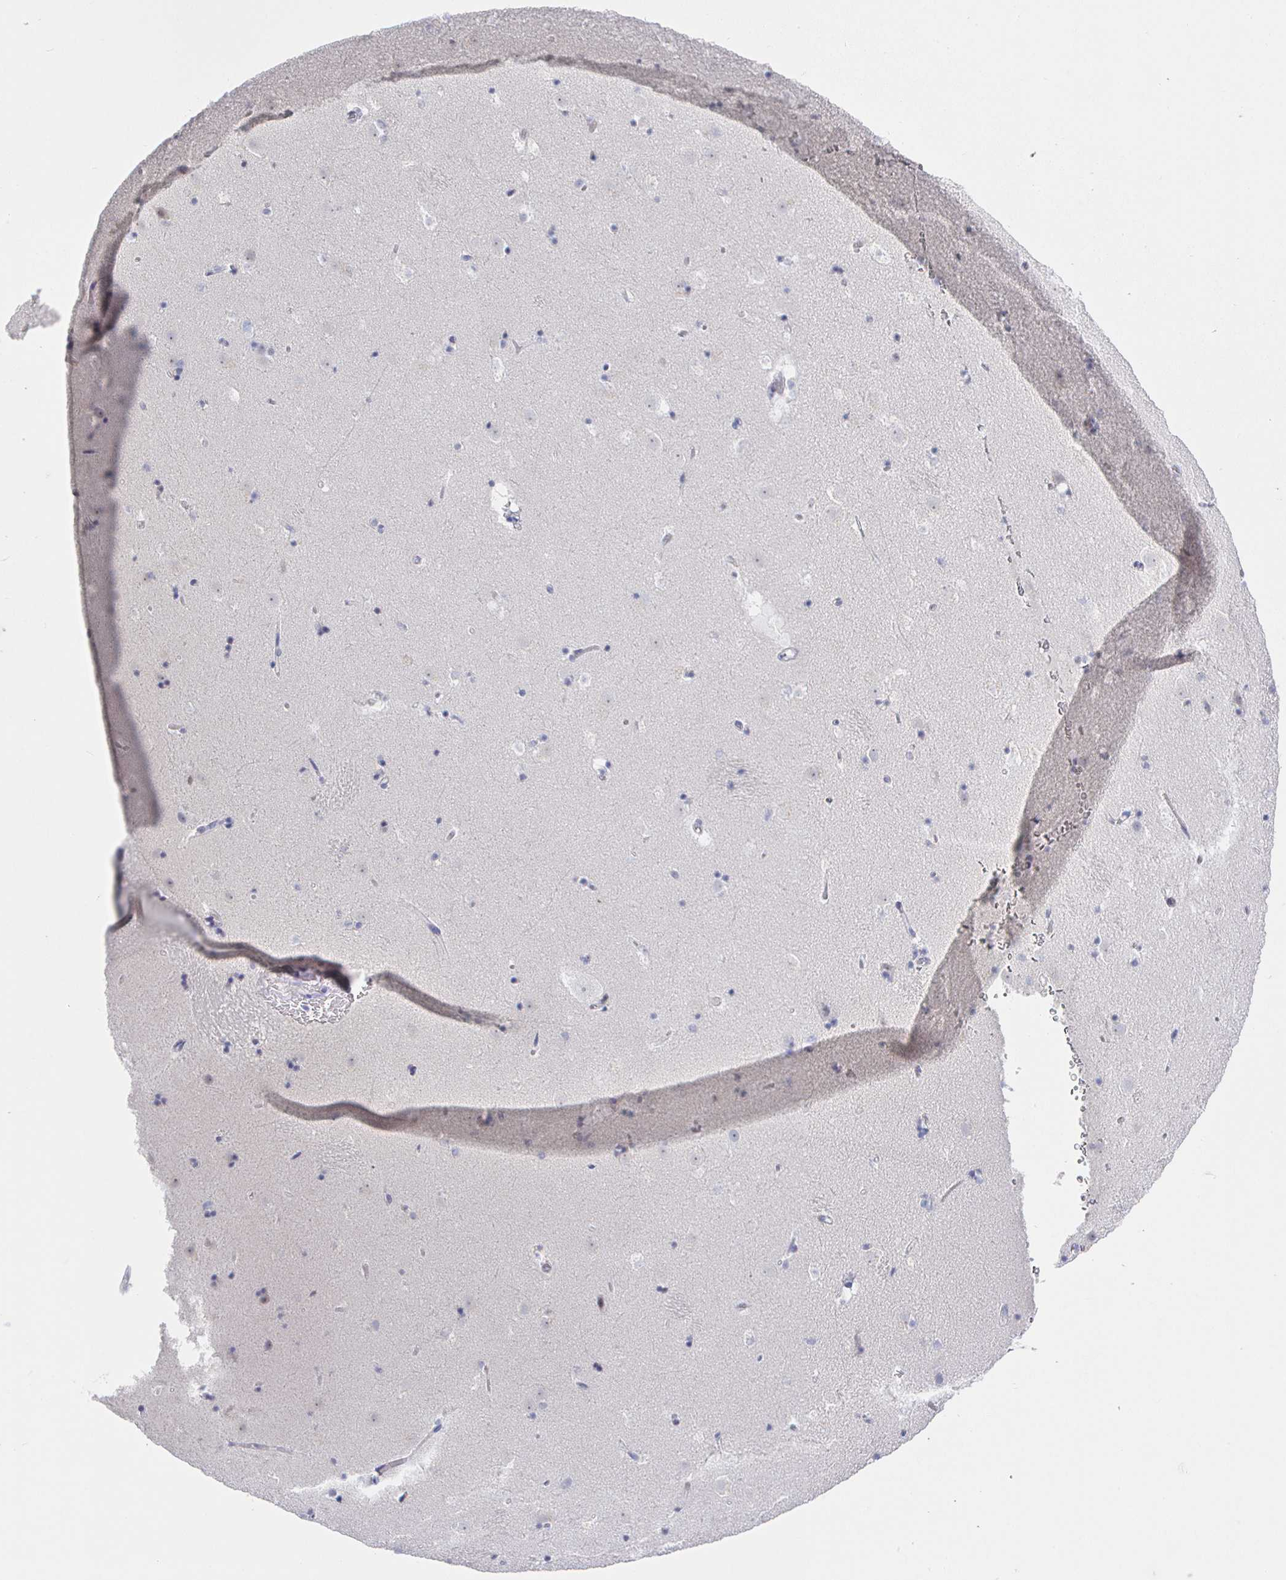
{"staining": {"intensity": "negative", "quantity": "none", "location": "none"}, "tissue": "caudate", "cell_type": "Glial cells", "image_type": "normal", "snomed": [{"axis": "morphology", "description": "Normal tissue, NOS"}, {"axis": "topography", "description": "Lateral ventricle wall"}], "caption": "Image shows no significant protein expression in glial cells of normal caudate.", "gene": "LRRC23", "patient": {"sex": "male", "age": 37}}